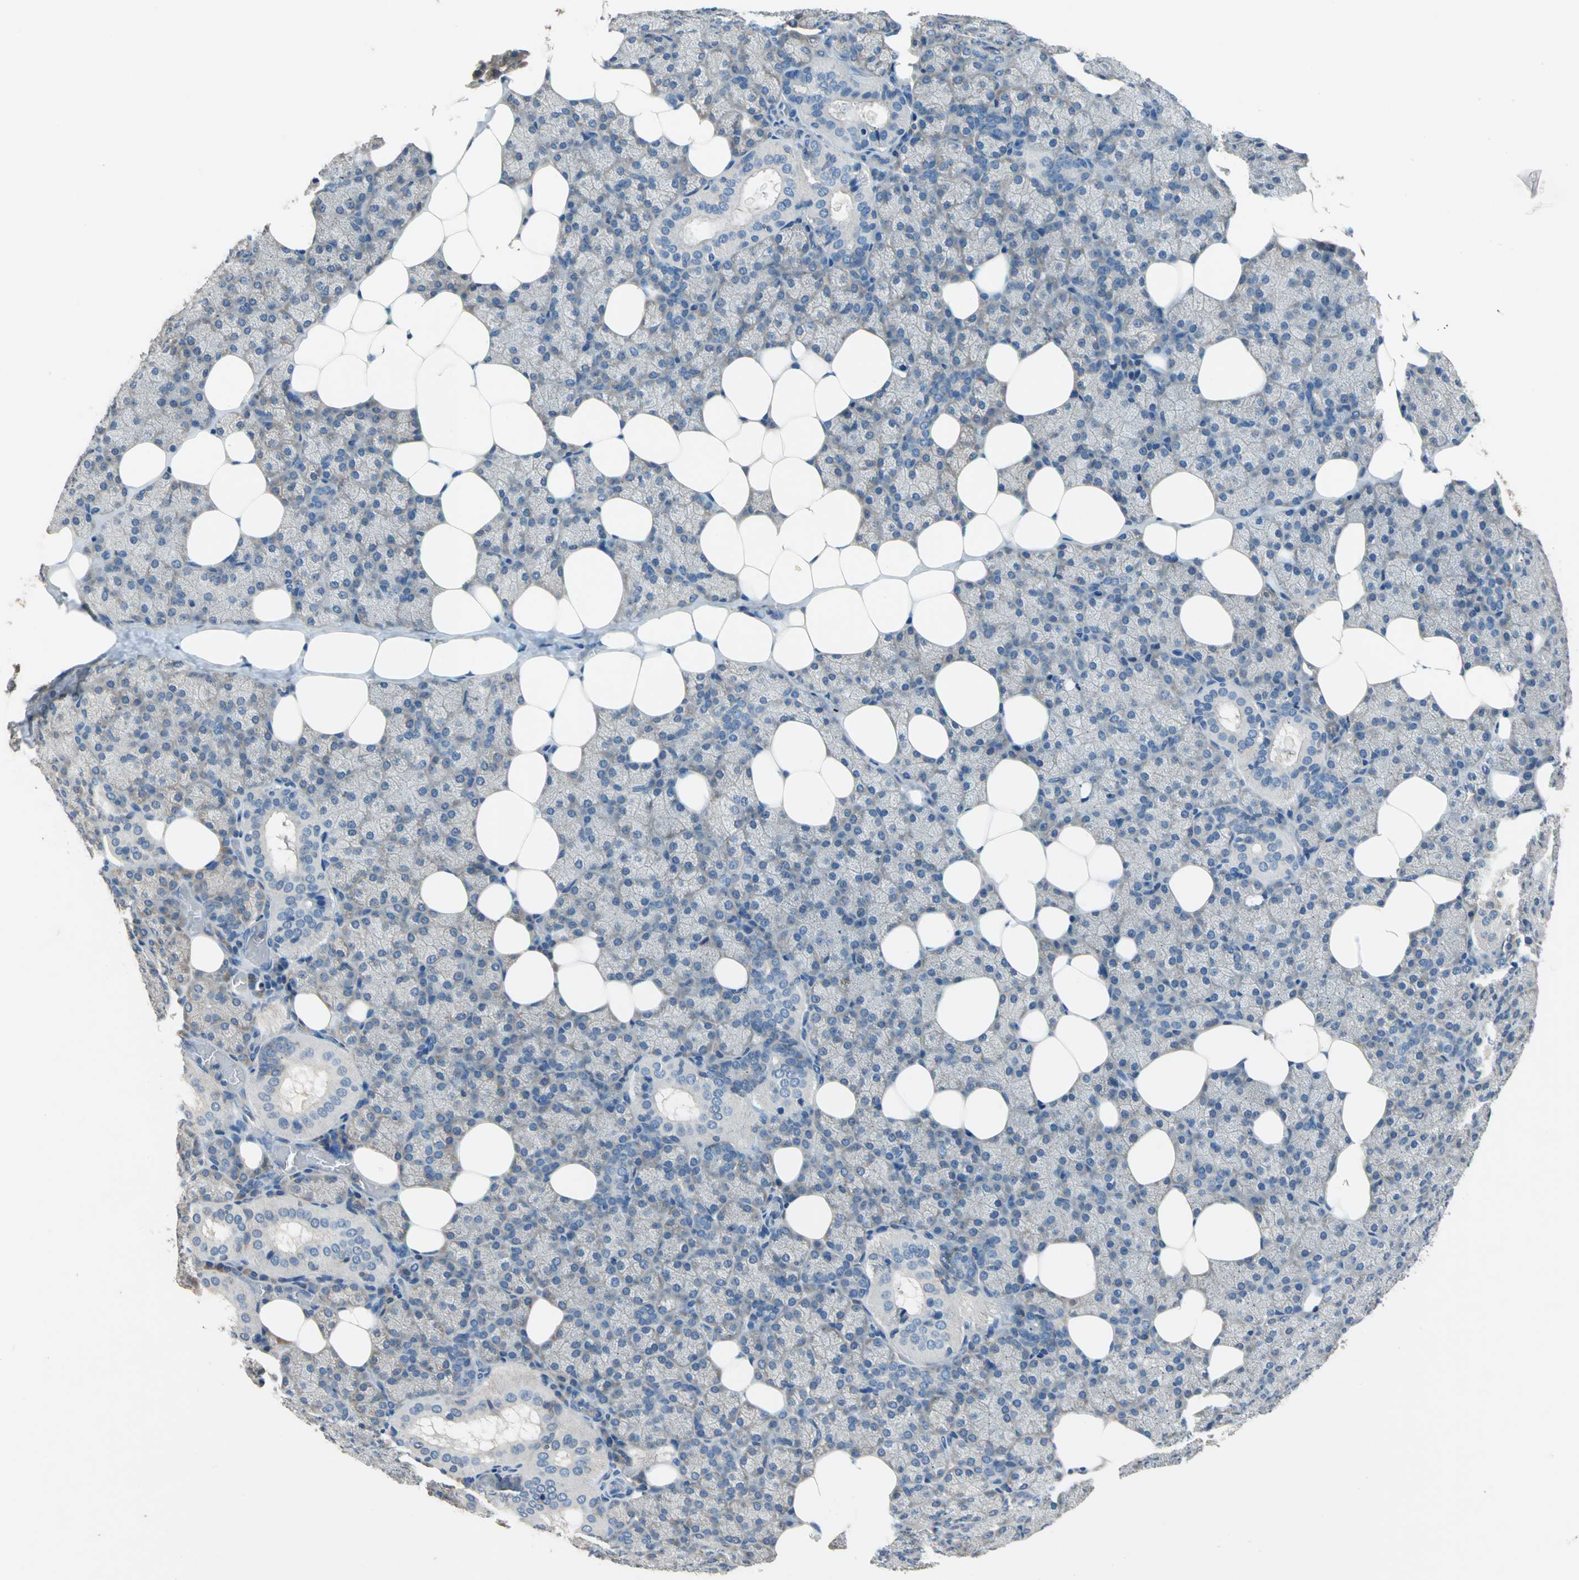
{"staining": {"intensity": "negative", "quantity": "none", "location": "none"}, "tissue": "salivary gland", "cell_type": "Glandular cells", "image_type": "normal", "snomed": [{"axis": "morphology", "description": "Normal tissue, NOS"}, {"axis": "topography", "description": "Lymph node"}, {"axis": "topography", "description": "Salivary gland"}], "caption": "Glandular cells show no significant staining in benign salivary gland.", "gene": "PRKCA", "patient": {"sex": "male", "age": 8}}